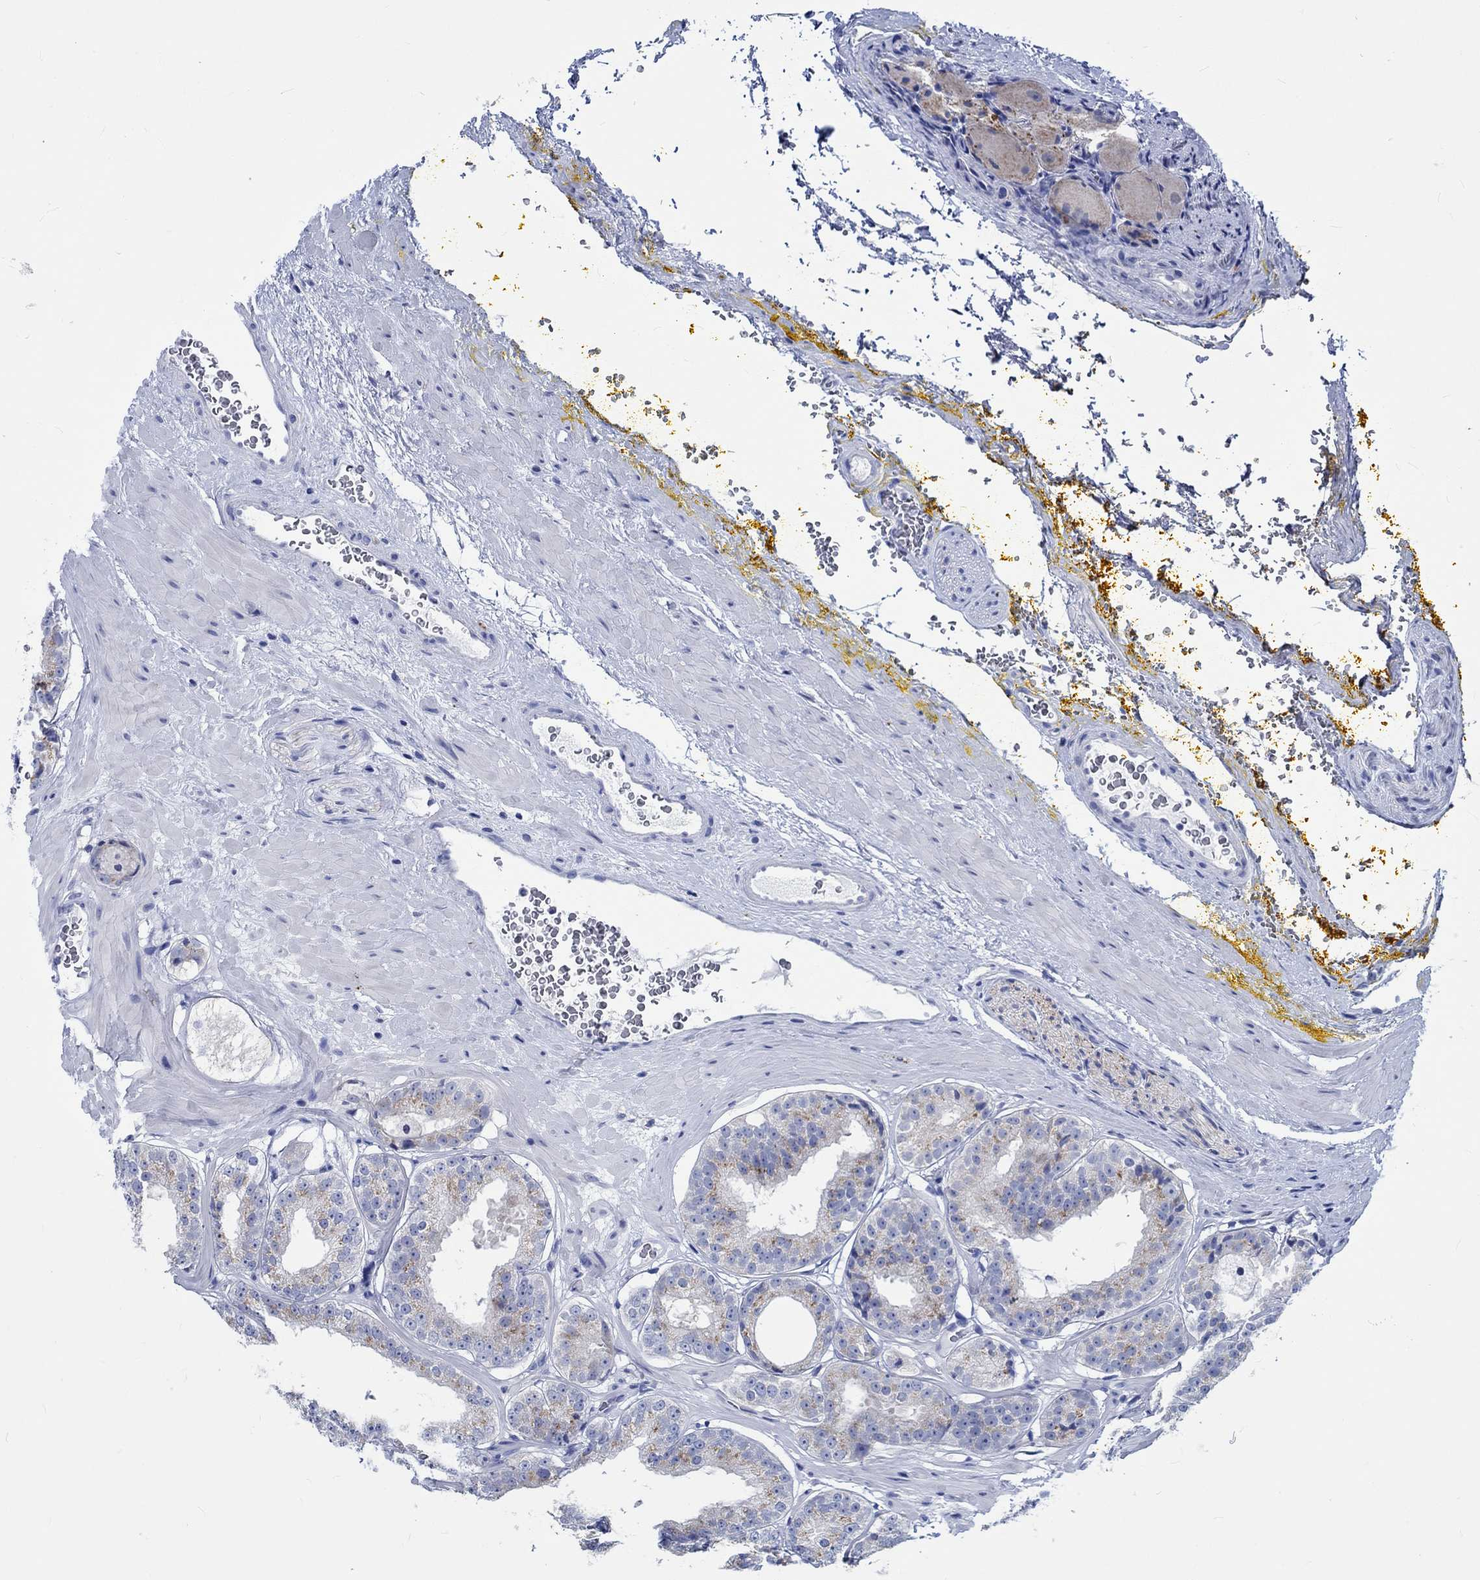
{"staining": {"intensity": "moderate", "quantity": "<25%", "location": "cytoplasmic/membranous"}, "tissue": "prostate cancer", "cell_type": "Tumor cells", "image_type": "cancer", "snomed": [{"axis": "morphology", "description": "Adenocarcinoma, Low grade"}, {"axis": "topography", "description": "Prostate"}], "caption": "Moderate cytoplasmic/membranous staining is appreciated in approximately <25% of tumor cells in prostate cancer (adenocarcinoma (low-grade)). Nuclei are stained in blue.", "gene": "PTPRN2", "patient": {"sex": "male", "age": 60}}